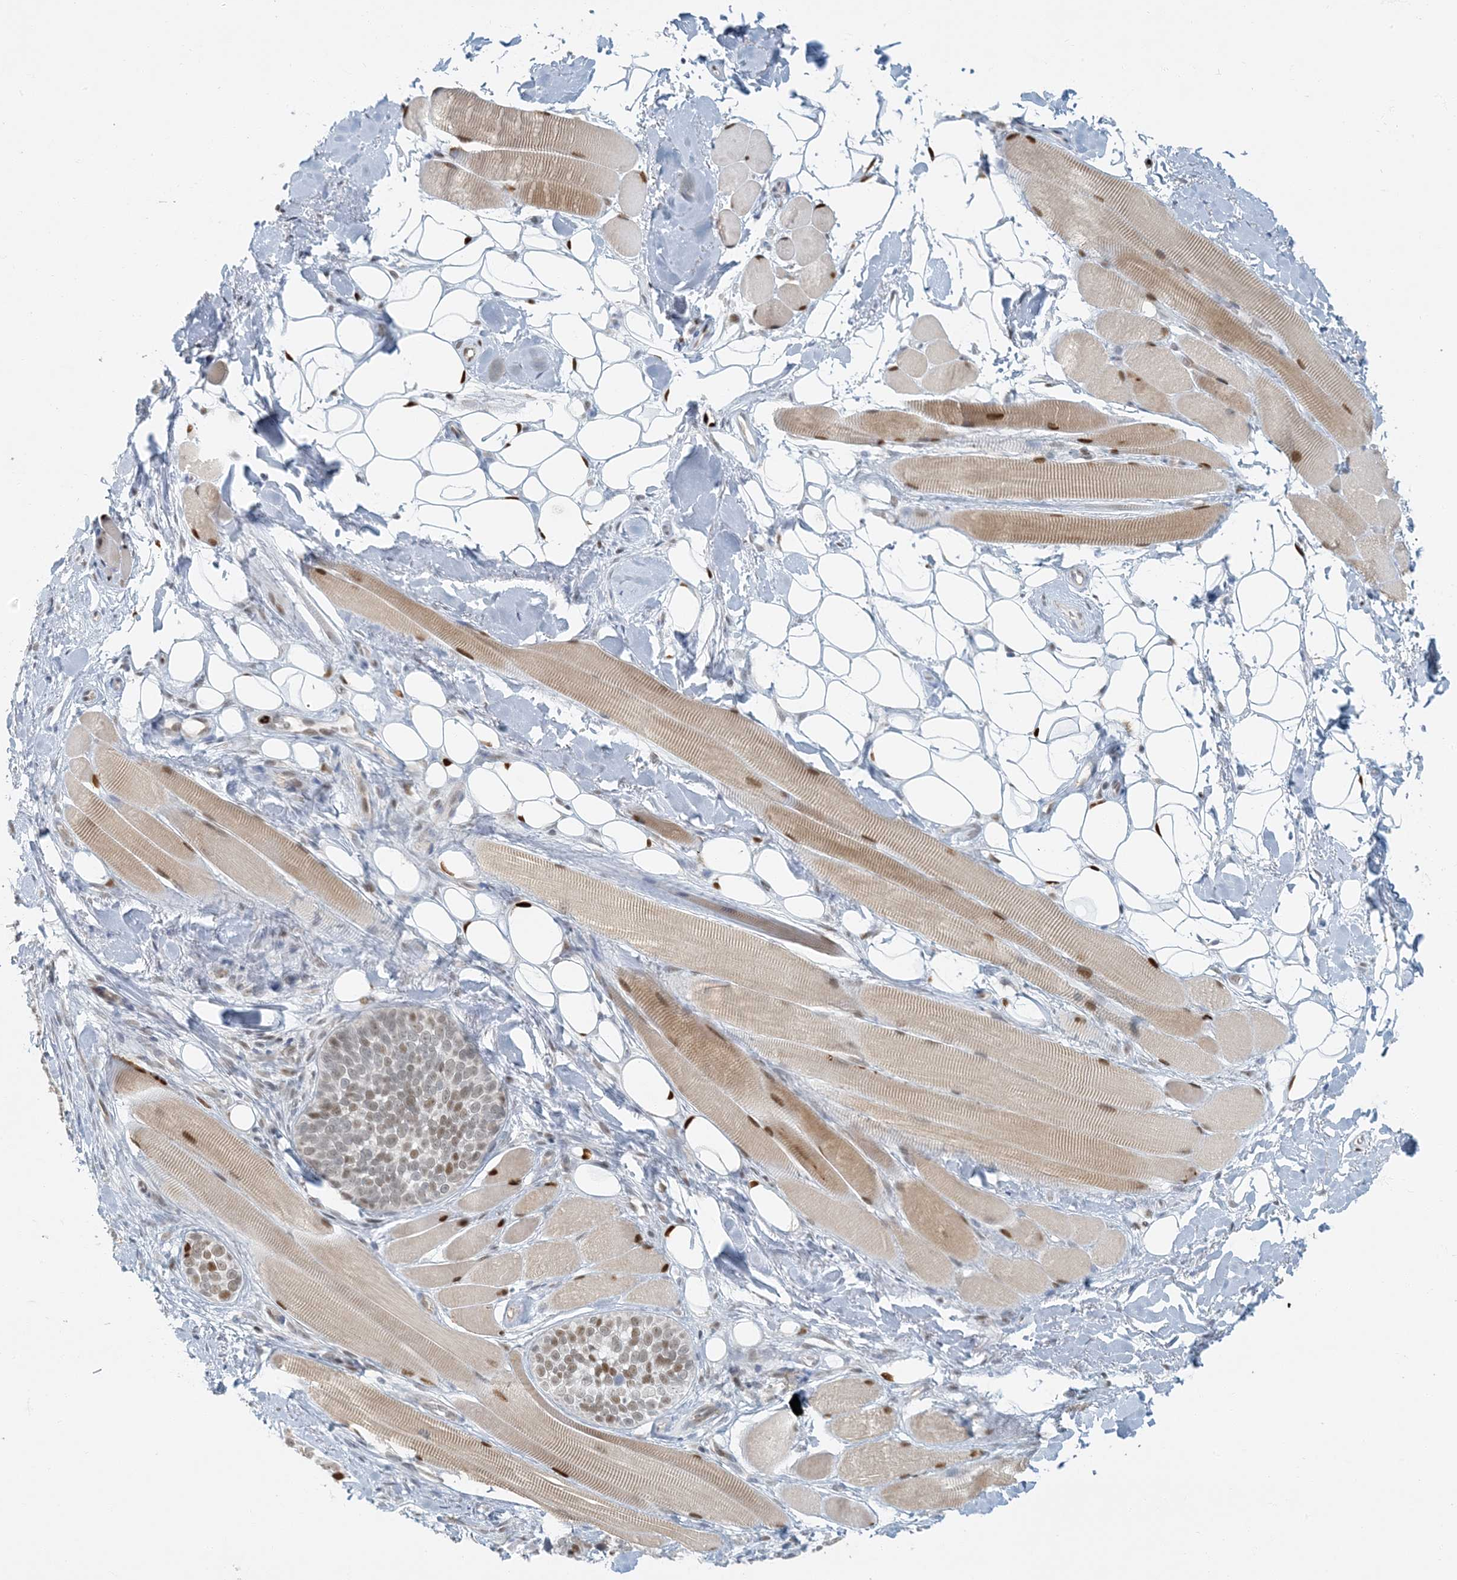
{"staining": {"intensity": "weak", "quantity": "25%-75%", "location": "nuclear"}, "tissue": "skin cancer", "cell_type": "Tumor cells", "image_type": "cancer", "snomed": [{"axis": "morphology", "description": "Basal cell carcinoma"}, {"axis": "topography", "description": "Skin"}], "caption": "A high-resolution photomicrograph shows IHC staining of basal cell carcinoma (skin), which displays weak nuclear expression in approximately 25%-75% of tumor cells.", "gene": "AK9", "patient": {"sex": "male", "age": 62}}